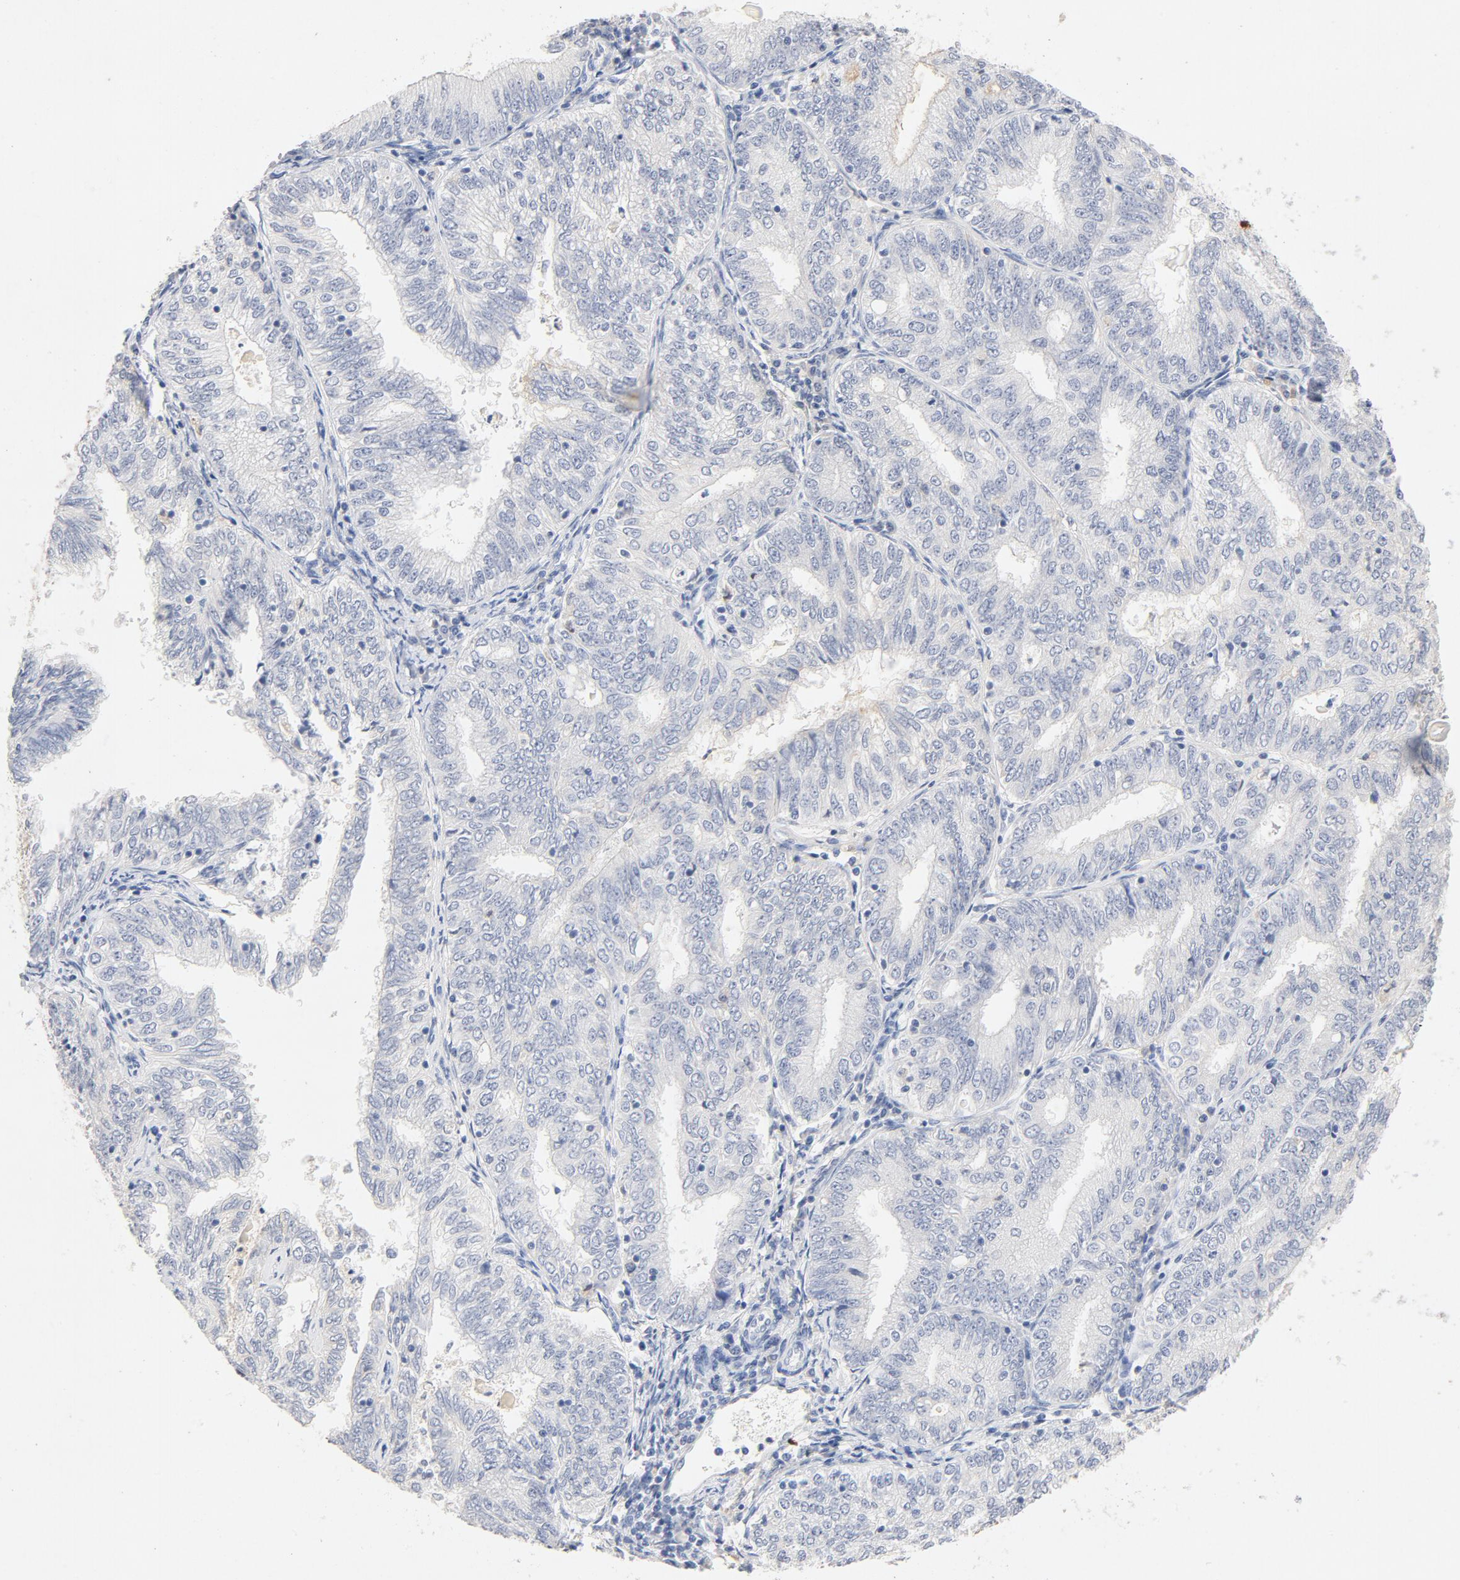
{"staining": {"intensity": "negative", "quantity": "none", "location": "none"}, "tissue": "endometrial cancer", "cell_type": "Tumor cells", "image_type": "cancer", "snomed": [{"axis": "morphology", "description": "Adenocarcinoma, NOS"}, {"axis": "topography", "description": "Endometrium"}], "caption": "The photomicrograph exhibits no significant expression in tumor cells of endometrial adenocarcinoma. (Stains: DAB IHC with hematoxylin counter stain, Microscopy: brightfield microscopy at high magnification).", "gene": "STAT1", "patient": {"sex": "female", "age": 69}}